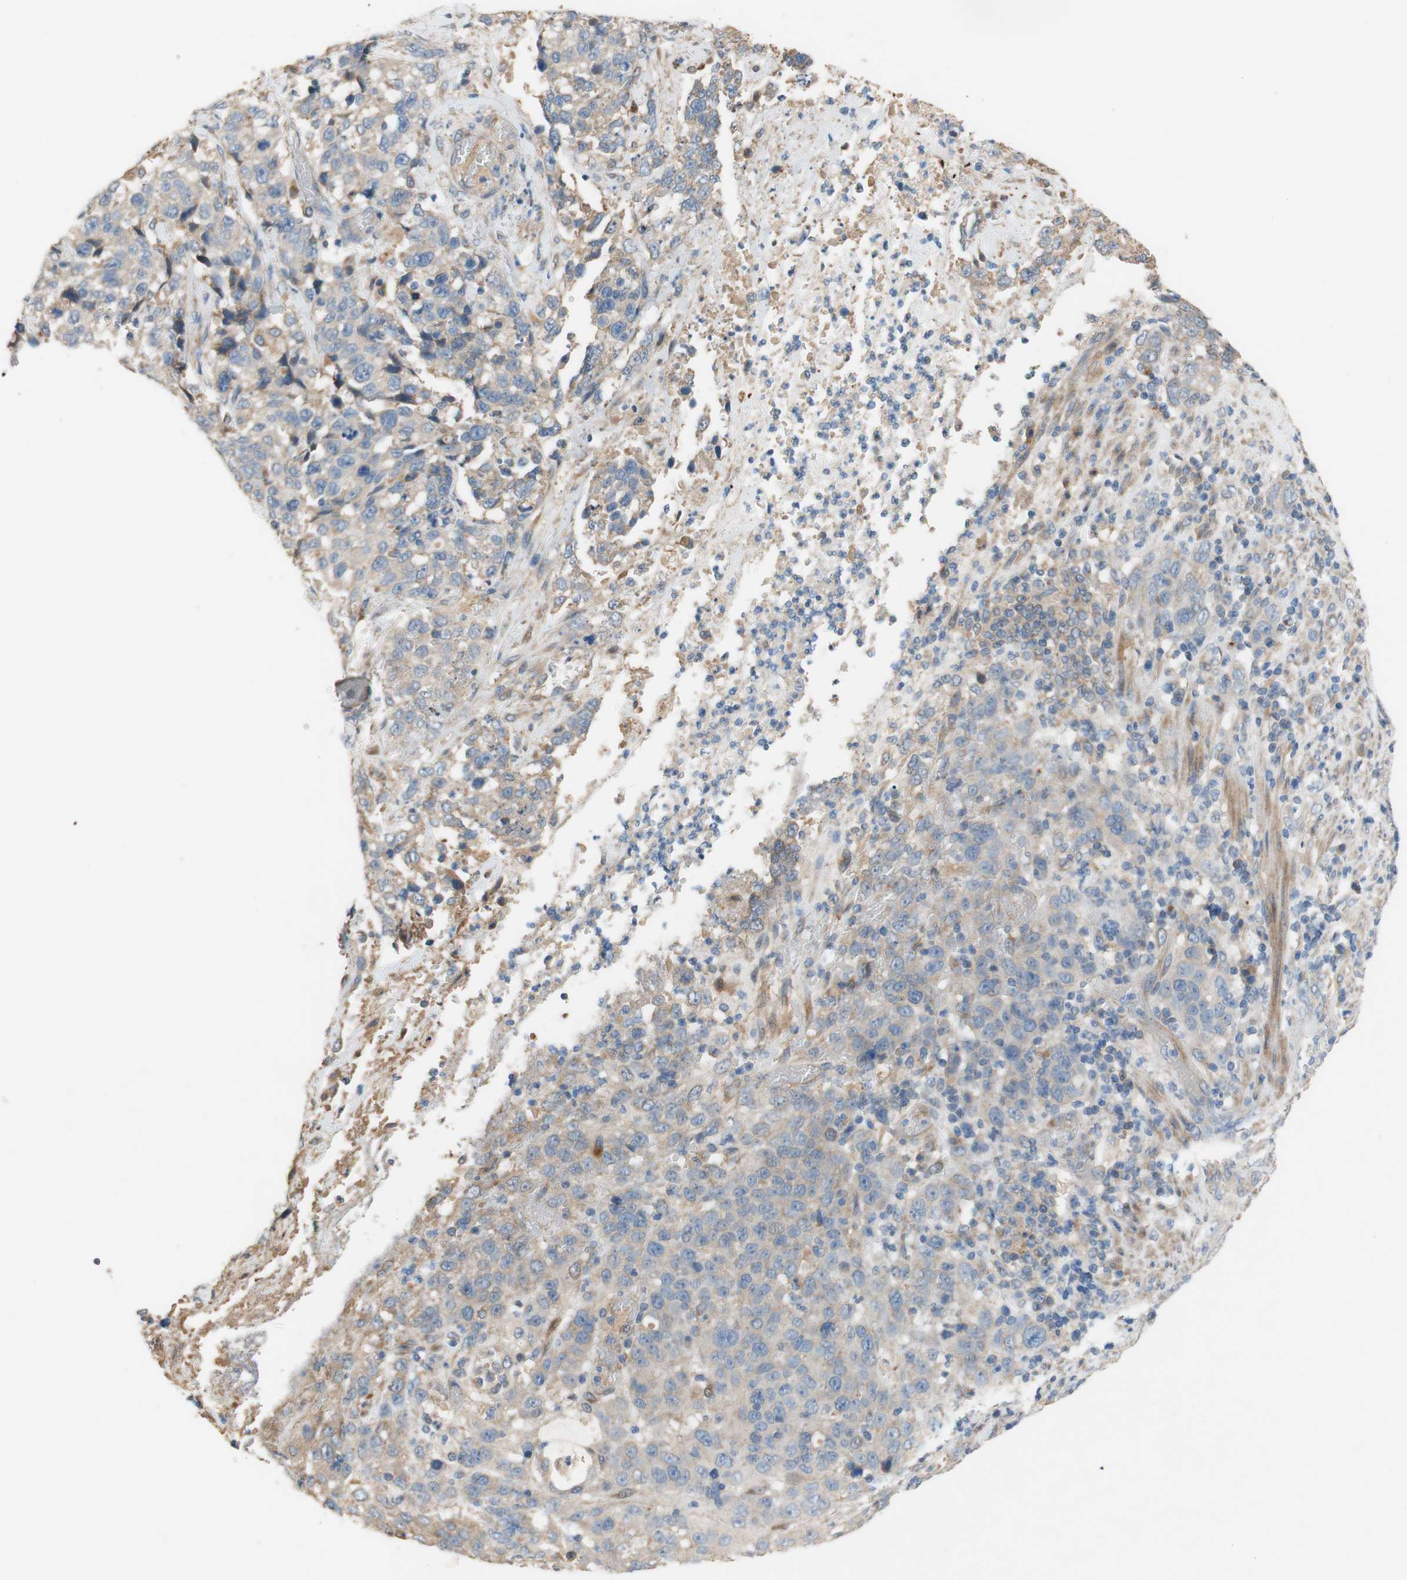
{"staining": {"intensity": "negative", "quantity": "none", "location": "none"}, "tissue": "stomach cancer", "cell_type": "Tumor cells", "image_type": "cancer", "snomed": [{"axis": "morphology", "description": "Normal tissue, NOS"}, {"axis": "morphology", "description": "Adenocarcinoma, NOS"}, {"axis": "topography", "description": "Stomach"}], "caption": "IHC of human stomach cancer demonstrates no staining in tumor cells.", "gene": "DKK3", "patient": {"sex": "male", "age": 48}}